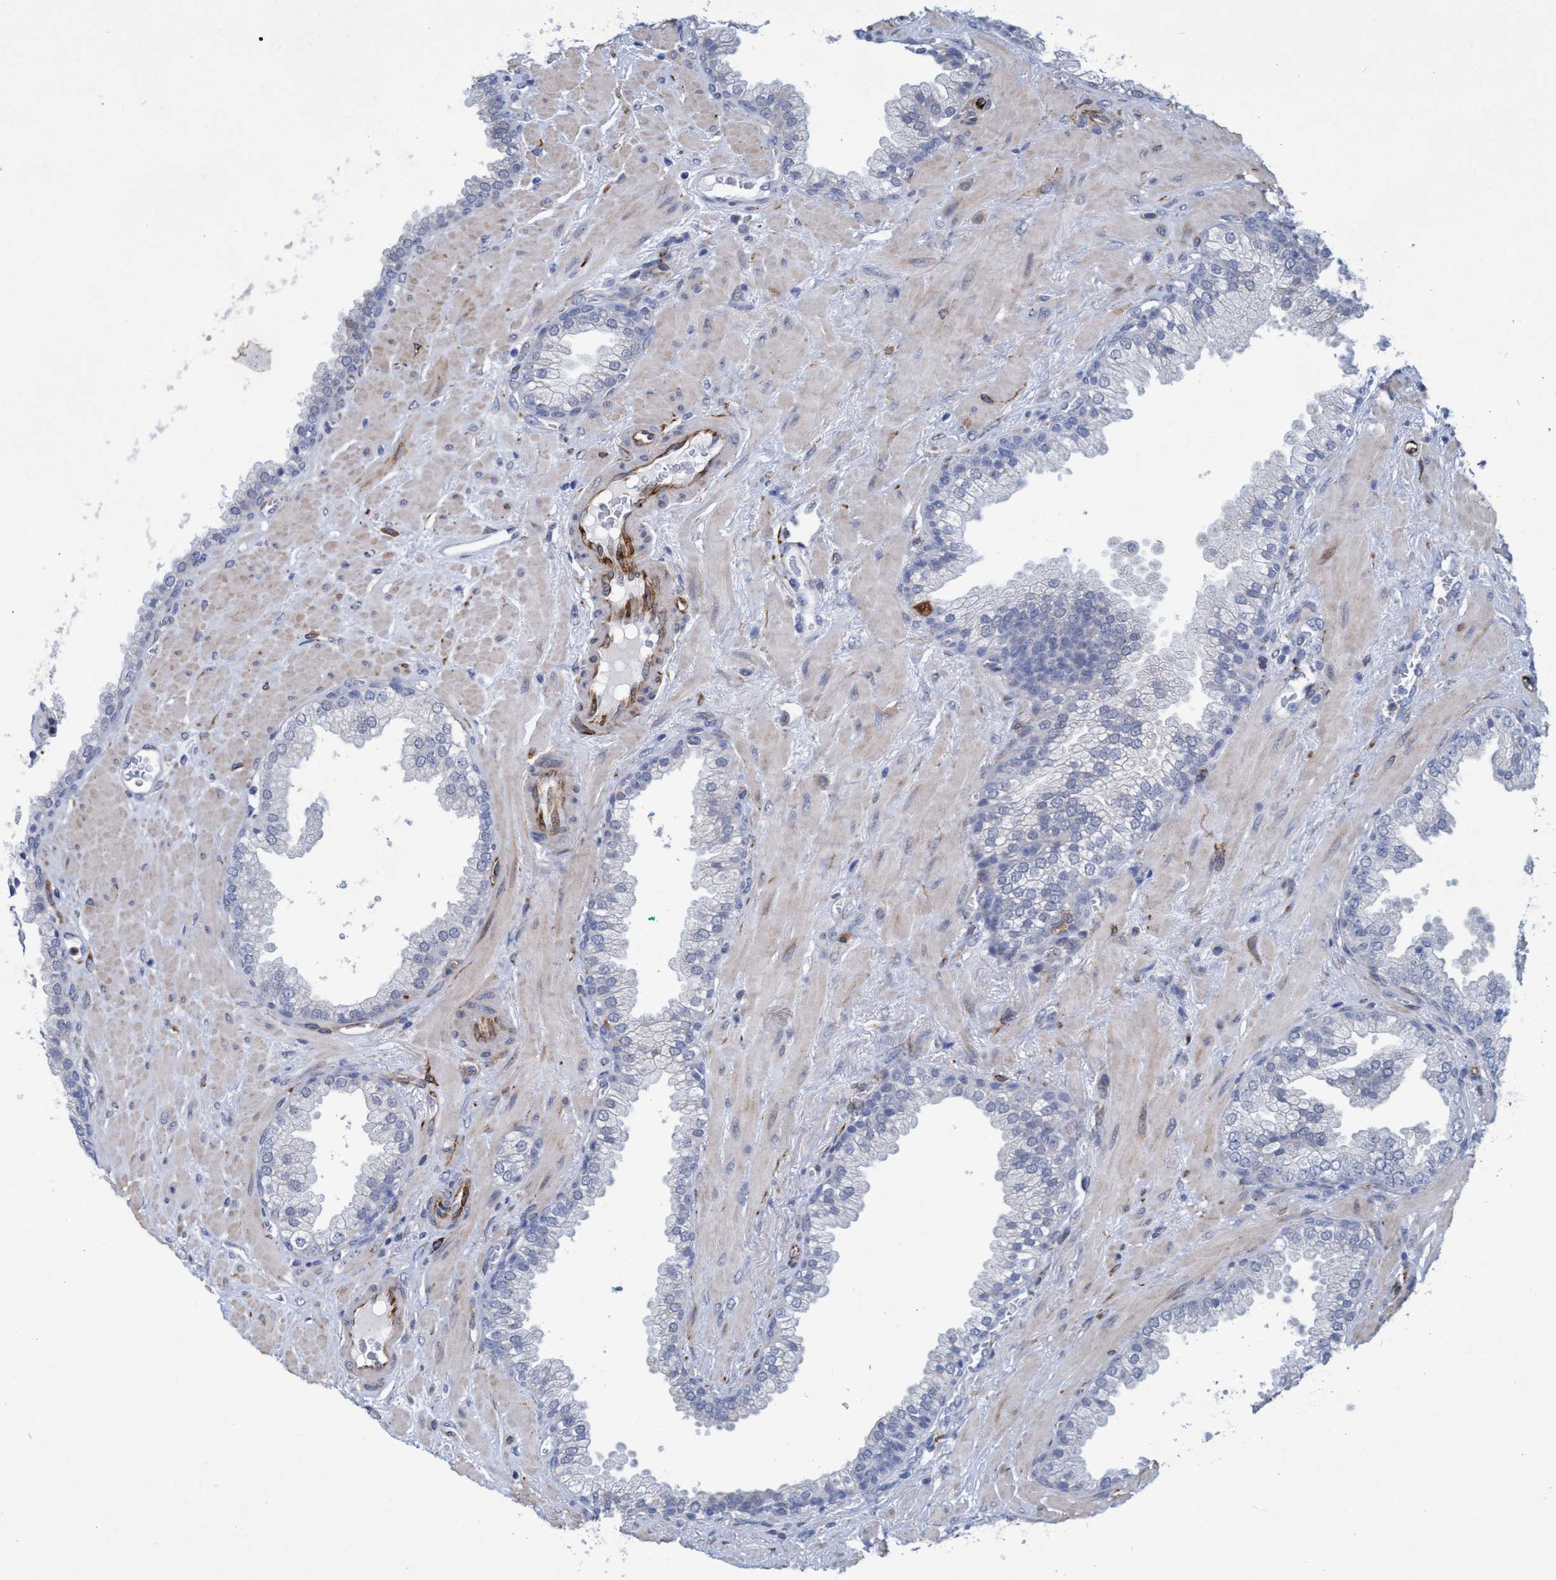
{"staining": {"intensity": "negative", "quantity": "none", "location": "none"}, "tissue": "prostate cancer", "cell_type": "Tumor cells", "image_type": "cancer", "snomed": [{"axis": "morphology", "description": "Adenocarcinoma, Low grade"}, {"axis": "topography", "description": "Prostate"}], "caption": "A micrograph of prostate adenocarcinoma (low-grade) stained for a protein displays no brown staining in tumor cells.", "gene": "SLC43A2", "patient": {"sex": "male", "age": 71}}